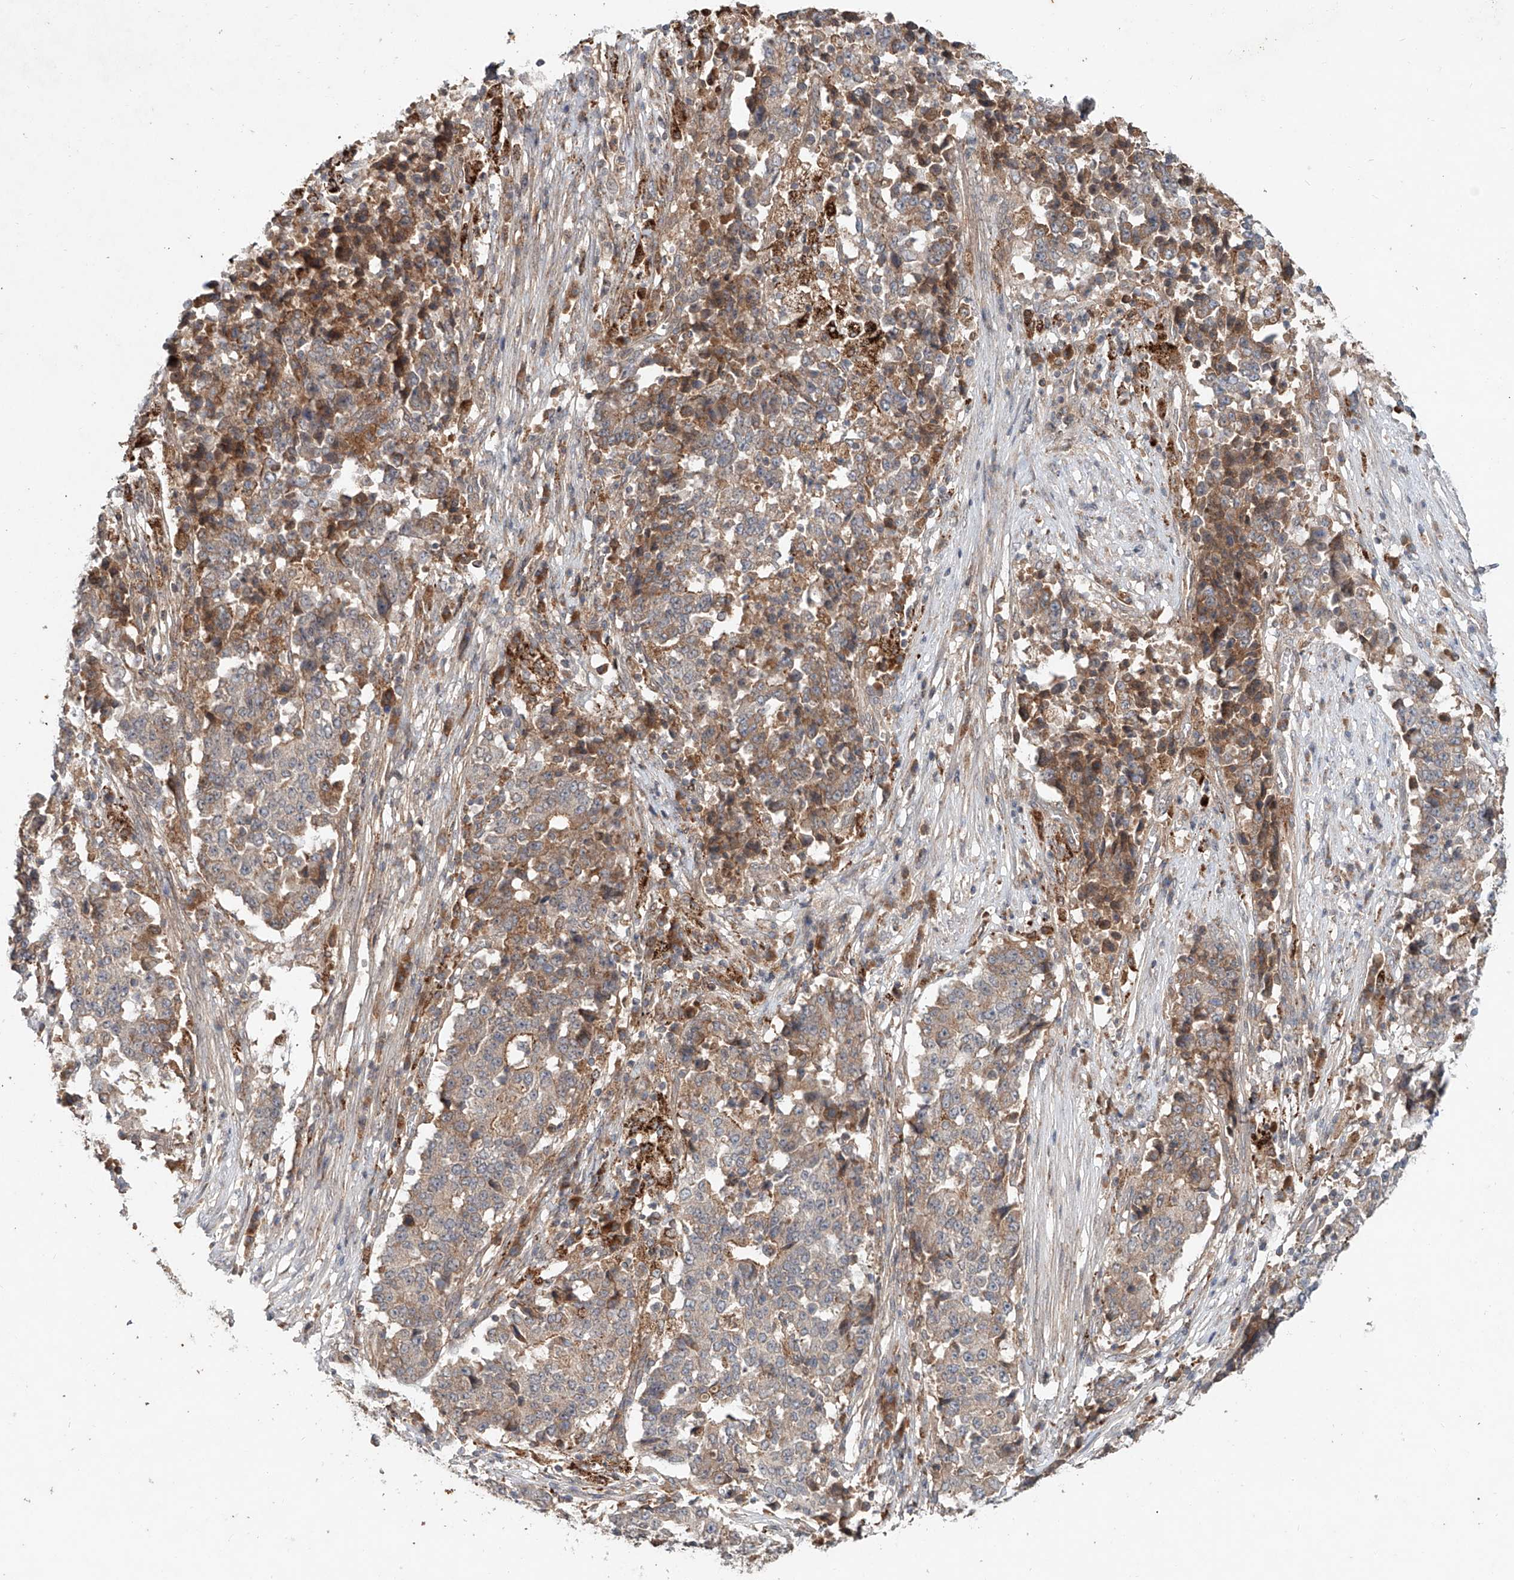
{"staining": {"intensity": "moderate", "quantity": "<25%", "location": "cytoplasmic/membranous"}, "tissue": "stomach cancer", "cell_type": "Tumor cells", "image_type": "cancer", "snomed": [{"axis": "morphology", "description": "Adenocarcinoma, NOS"}, {"axis": "topography", "description": "Stomach"}], "caption": "Adenocarcinoma (stomach) stained for a protein demonstrates moderate cytoplasmic/membranous positivity in tumor cells.", "gene": "IER5", "patient": {"sex": "male", "age": 59}}